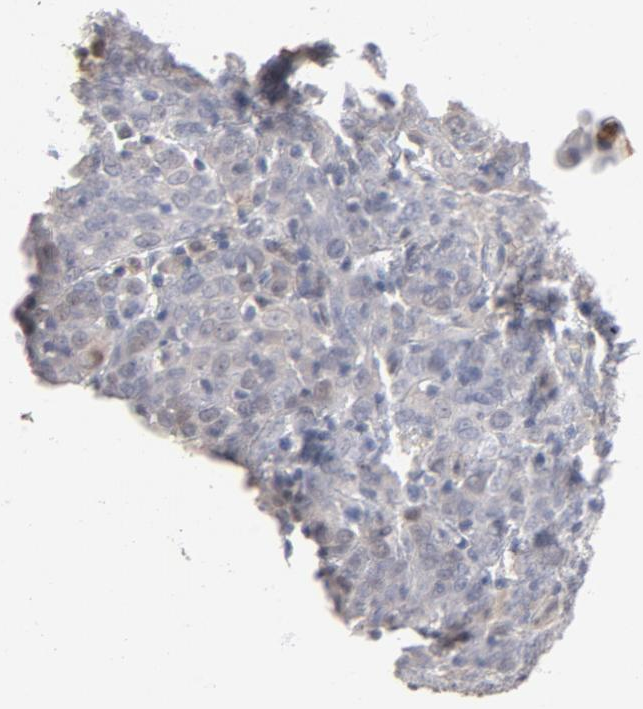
{"staining": {"intensity": "weak", "quantity": "<25%", "location": "nuclear"}, "tissue": "cervical cancer", "cell_type": "Tumor cells", "image_type": "cancer", "snomed": [{"axis": "morphology", "description": "Normal tissue, NOS"}, {"axis": "morphology", "description": "Squamous cell carcinoma, NOS"}, {"axis": "topography", "description": "Cervix"}], "caption": "Immunohistochemistry image of neoplastic tissue: human squamous cell carcinoma (cervical) stained with DAB shows no significant protein expression in tumor cells.", "gene": "PNMA1", "patient": {"sex": "female", "age": 67}}